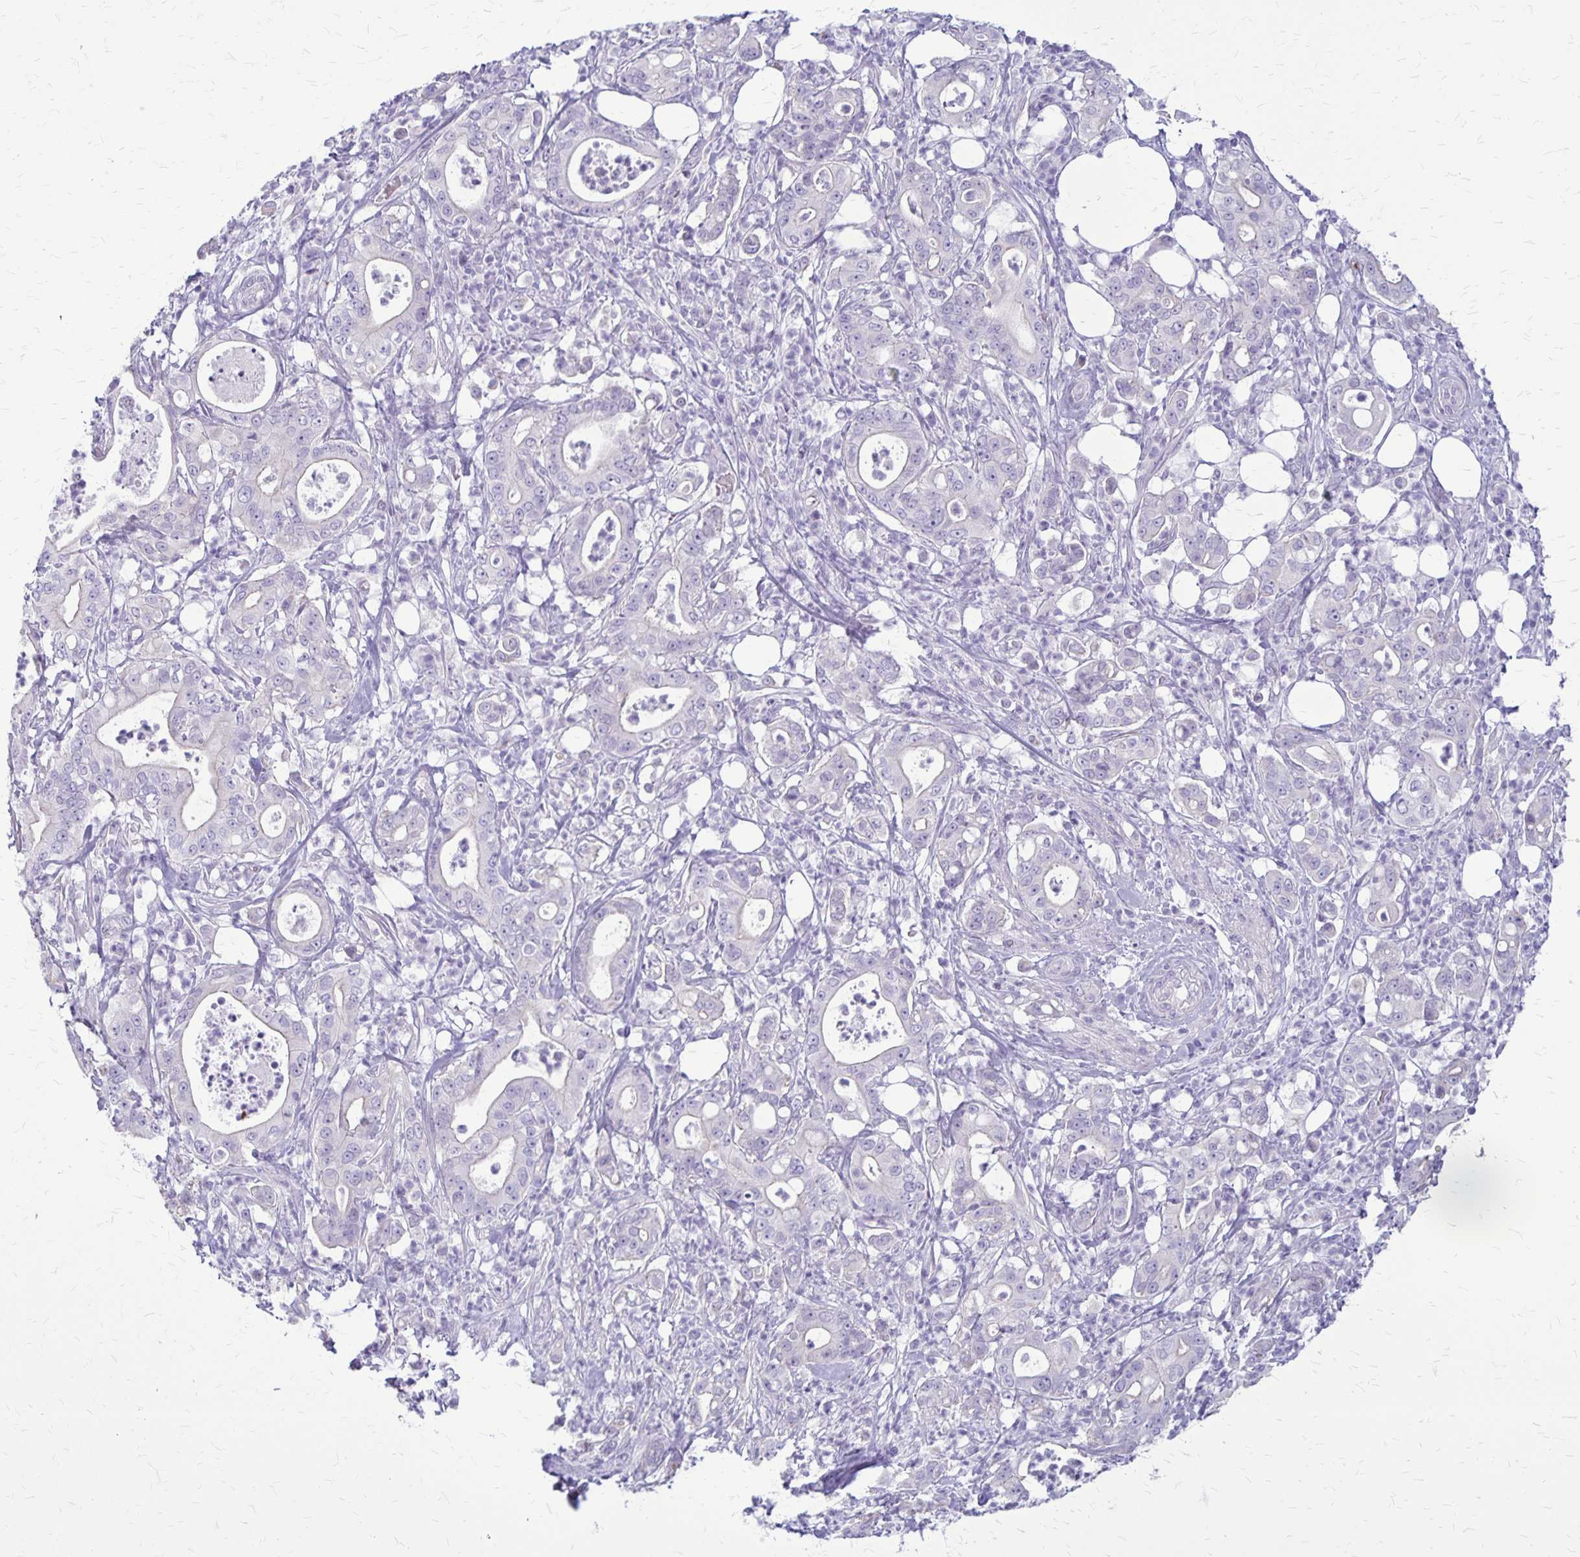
{"staining": {"intensity": "negative", "quantity": "none", "location": "none"}, "tissue": "pancreatic cancer", "cell_type": "Tumor cells", "image_type": "cancer", "snomed": [{"axis": "morphology", "description": "Adenocarcinoma, NOS"}, {"axis": "topography", "description": "Pancreas"}], "caption": "A micrograph of pancreatic cancer stained for a protein demonstrates no brown staining in tumor cells. Nuclei are stained in blue.", "gene": "GP9", "patient": {"sex": "male", "age": 71}}